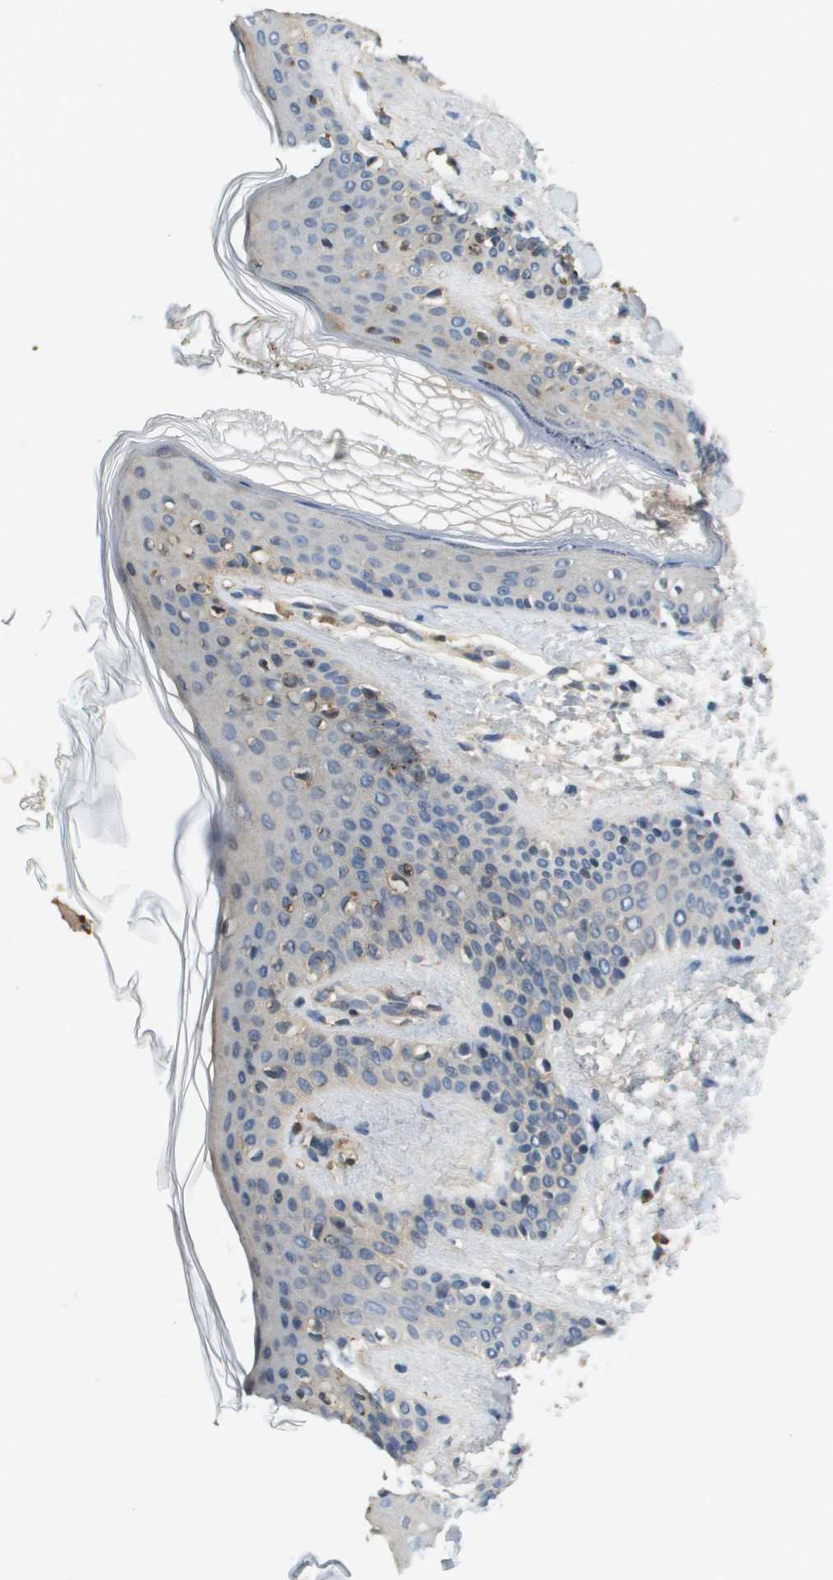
{"staining": {"intensity": "negative", "quantity": "none", "location": "none"}, "tissue": "skin", "cell_type": "Fibroblasts", "image_type": "normal", "snomed": [{"axis": "morphology", "description": "Normal tissue, NOS"}, {"axis": "topography", "description": "Skin"}], "caption": "IHC image of normal skin stained for a protein (brown), which reveals no staining in fibroblasts. (Brightfield microscopy of DAB IHC at high magnification).", "gene": "SLC16A3", "patient": {"sex": "male", "age": 16}}